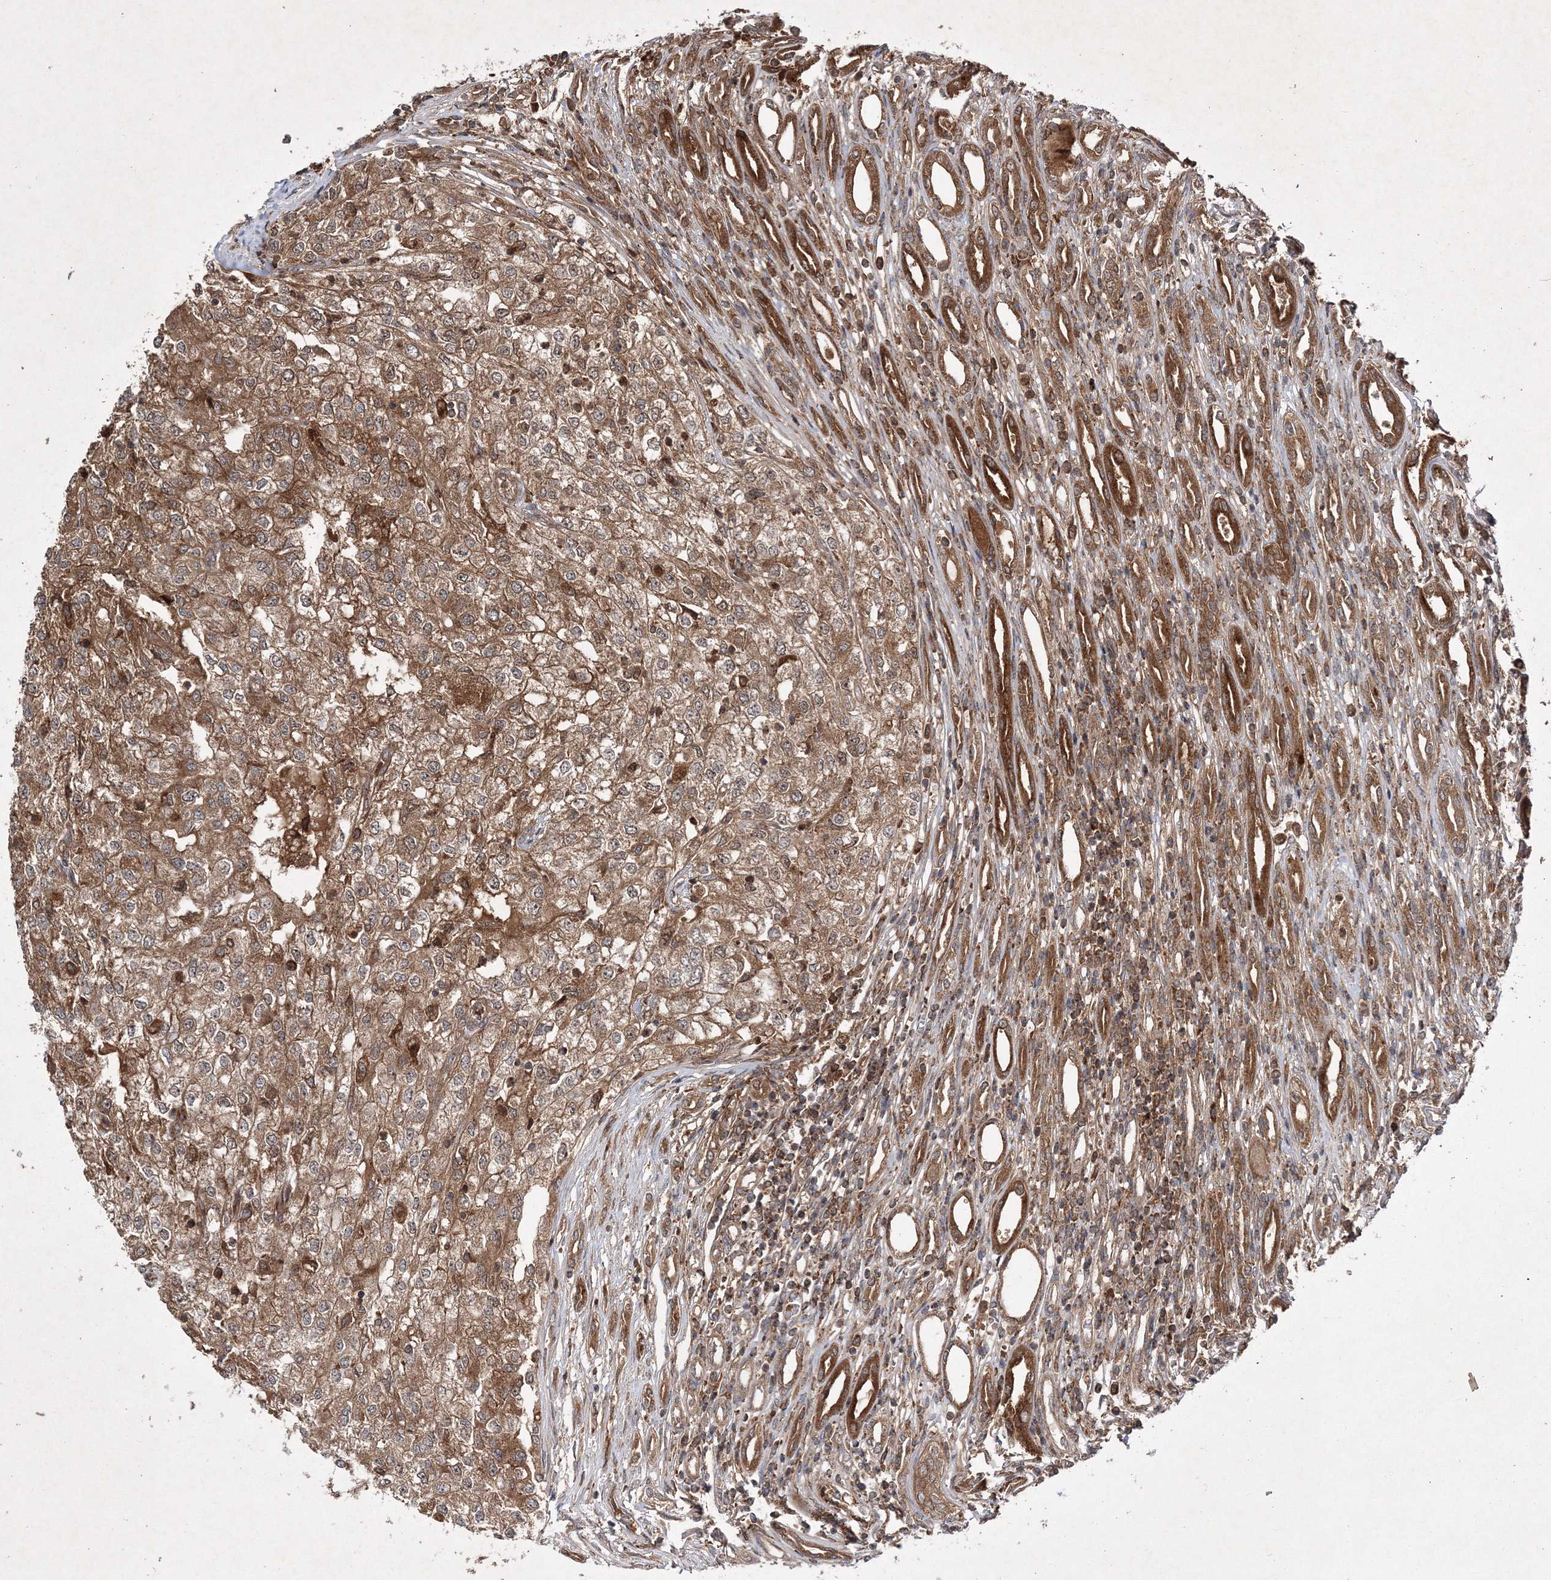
{"staining": {"intensity": "moderate", "quantity": ">75%", "location": "cytoplasmic/membranous"}, "tissue": "renal cancer", "cell_type": "Tumor cells", "image_type": "cancer", "snomed": [{"axis": "morphology", "description": "Adenocarcinoma, NOS"}, {"axis": "topography", "description": "Kidney"}], "caption": "Immunohistochemical staining of renal cancer exhibits medium levels of moderate cytoplasmic/membranous protein staining in approximately >75% of tumor cells.", "gene": "DNAJC13", "patient": {"sex": "female", "age": 54}}